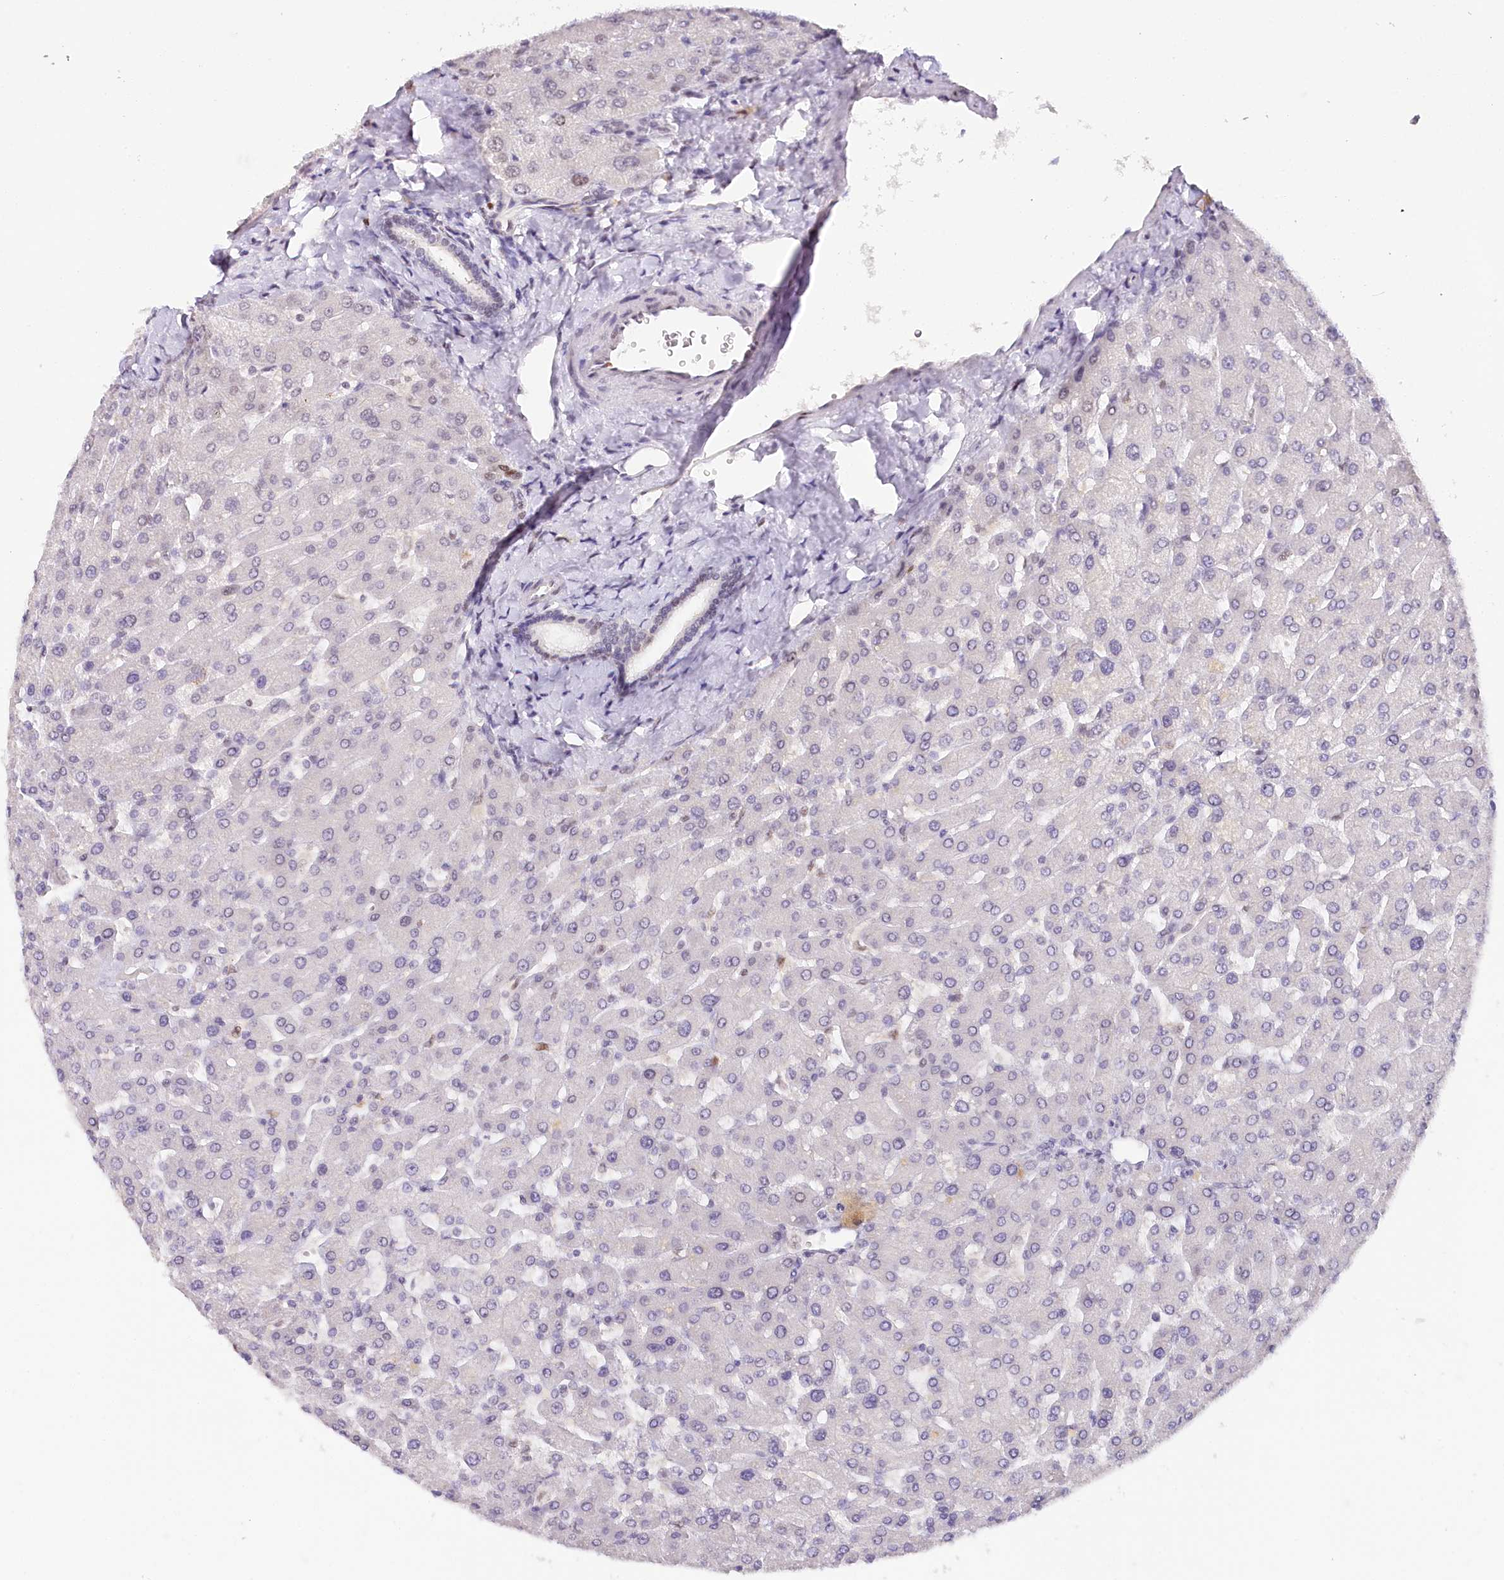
{"staining": {"intensity": "negative", "quantity": "none", "location": "none"}, "tissue": "liver", "cell_type": "Cholangiocytes", "image_type": "normal", "snomed": [{"axis": "morphology", "description": "Normal tissue, NOS"}, {"axis": "topography", "description": "Liver"}], "caption": "This micrograph is of benign liver stained with immunohistochemistry to label a protein in brown with the nuclei are counter-stained blue. There is no positivity in cholangiocytes. The staining is performed using DAB (3,3'-diaminobenzidine) brown chromogen with nuclei counter-stained in using hematoxylin.", "gene": "TP53", "patient": {"sex": "male", "age": 55}}